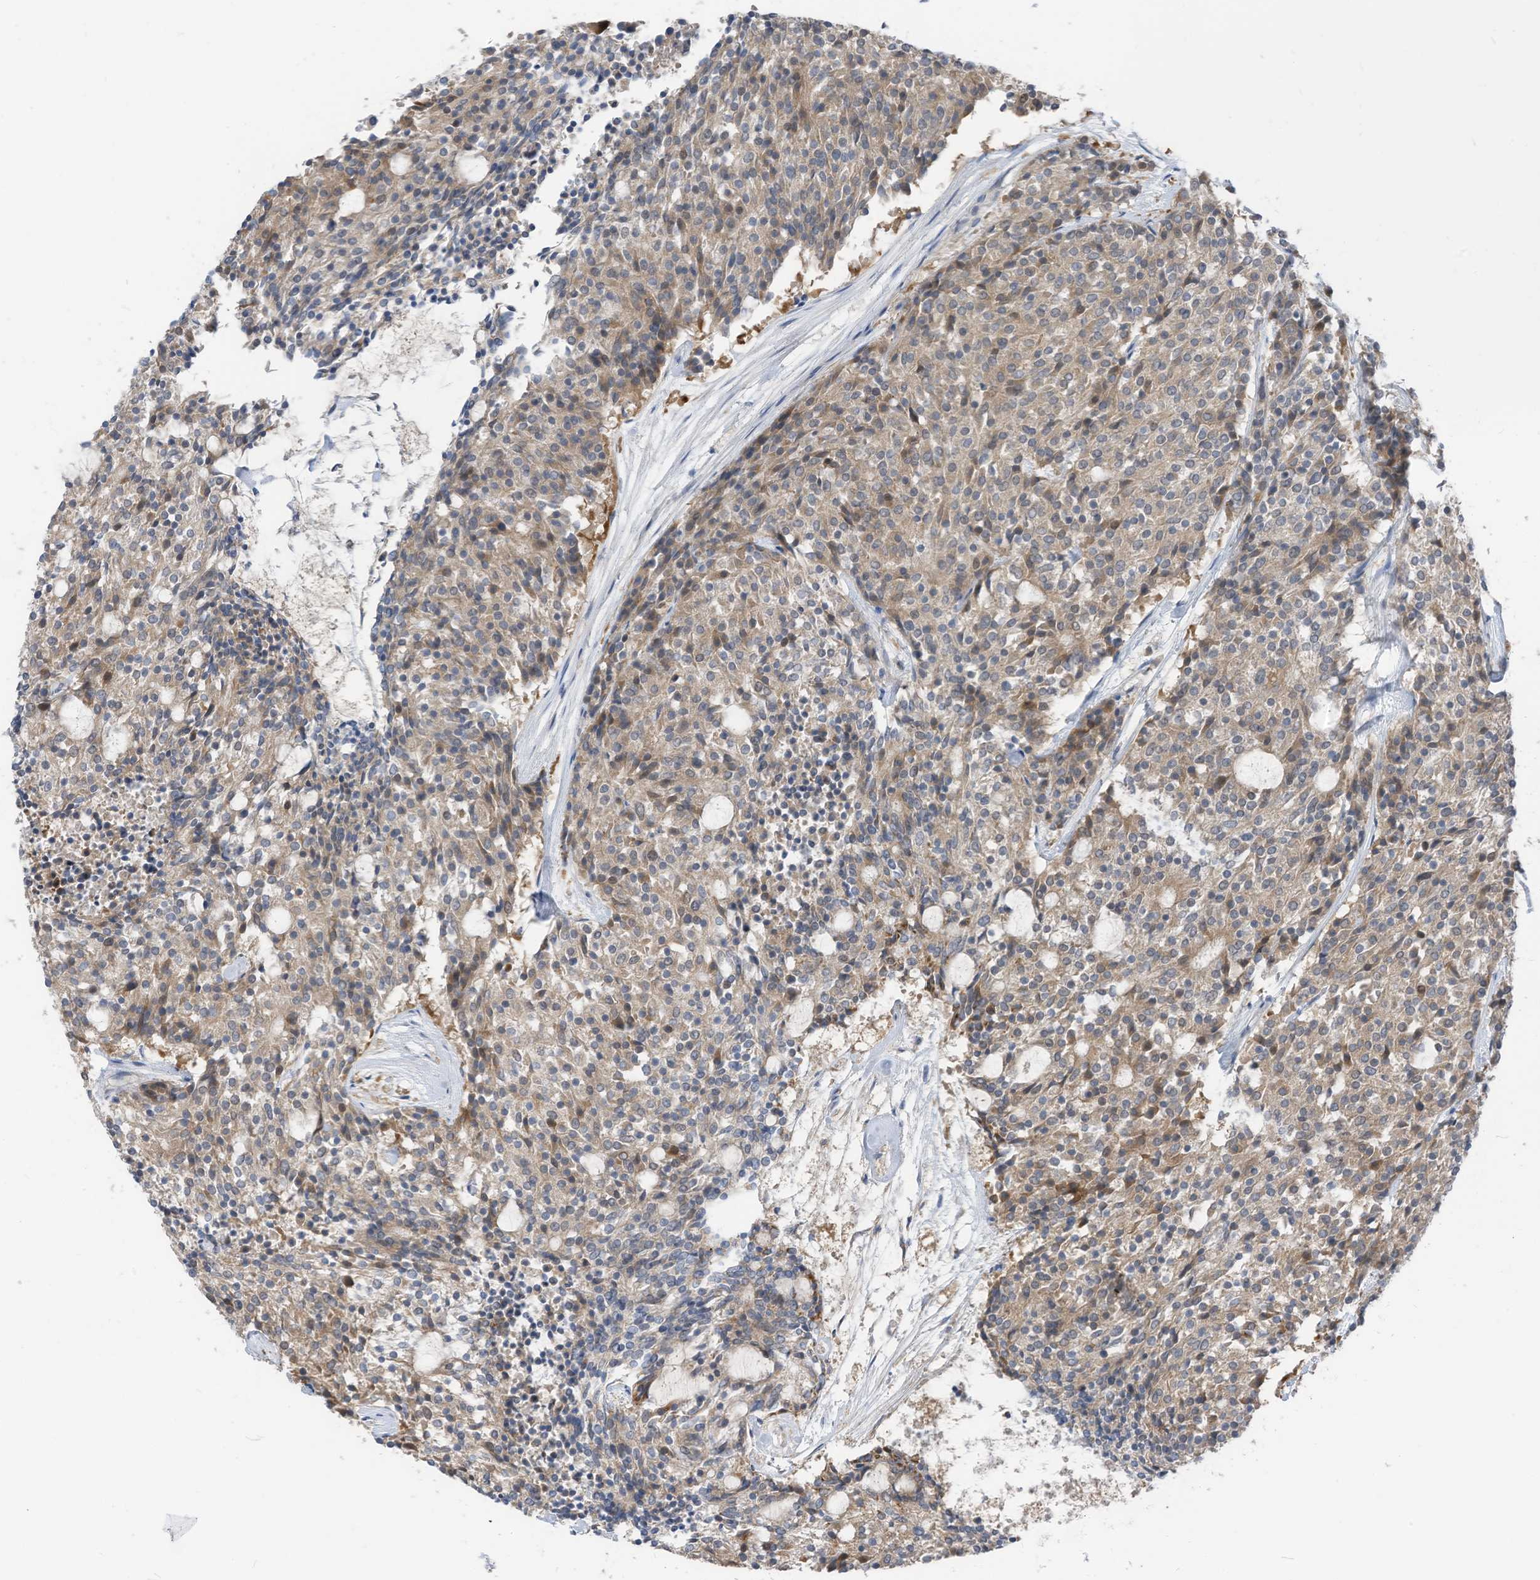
{"staining": {"intensity": "weak", "quantity": "<25%", "location": "cytoplasmic/membranous"}, "tissue": "carcinoid", "cell_type": "Tumor cells", "image_type": "cancer", "snomed": [{"axis": "morphology", "description": "Carcinoid, malignant, NOS"}, {"axis": "topography", "description": "Pancreas"}], "caption": "Carcinoid was stained to show a protein in brown. There is no significant positivity in tumor cells.", "gene": "LDAH", "patient": {"sex": "female", "age": 54}}